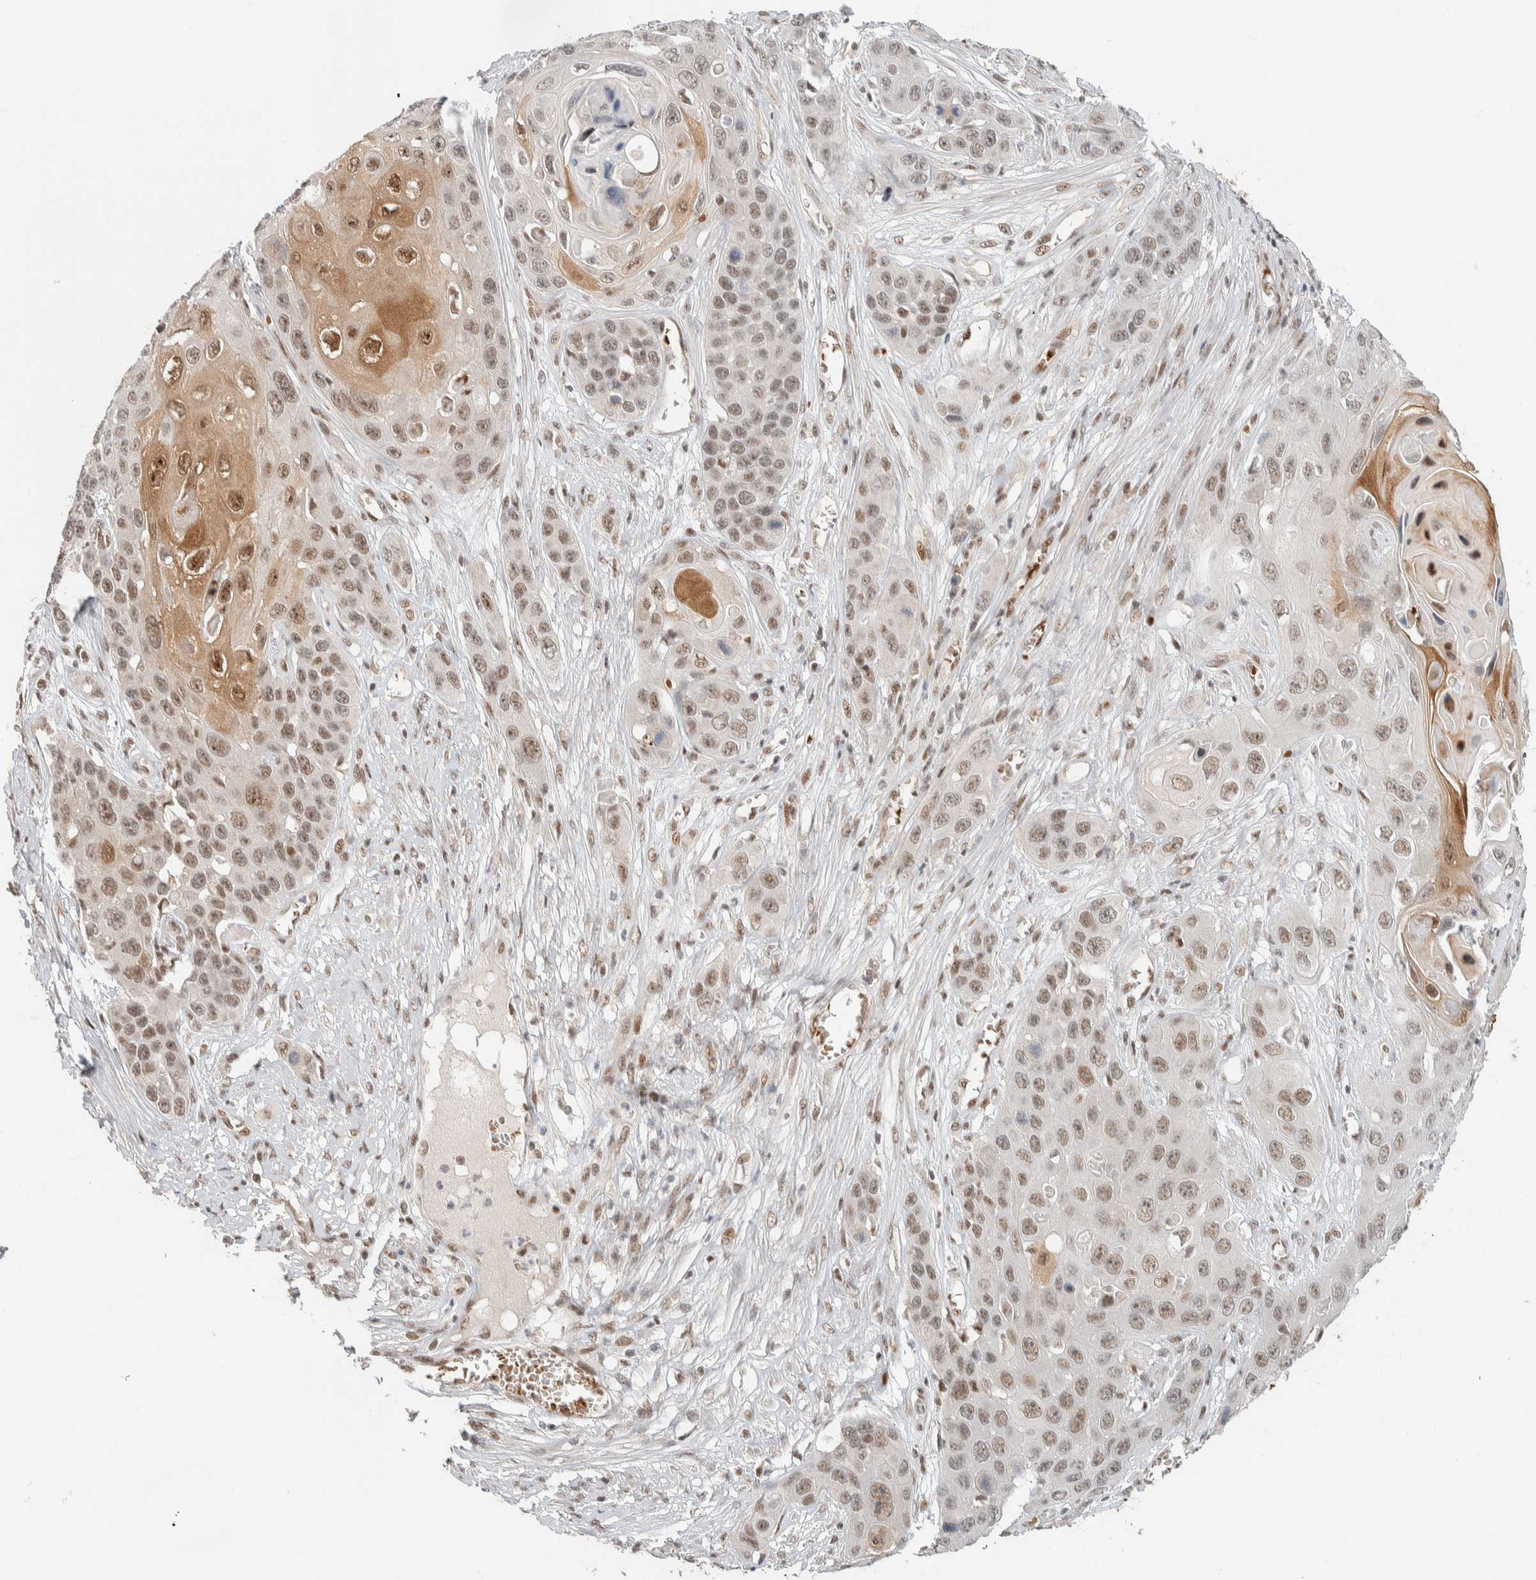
{"staining": {"intensity": "moderate", "quantity": ">75%", "location": "nuclear"}, "tissue": "skin cancer", "cell_type": "Tumor cells", "image_type": "cancer", "snomed": [{"axis": "morphology", "description": "Squamous cell carcinoma, NOS"}, {"axis": "topography", "description": "Skin"}], "caption": "High-power microscopy captured an immunohistochemistry (IHC) photomicrograph of skin squamous cell carcinoma, revealing moderate nuclear staining in approximately >75% of tumor cells.", "gene": "ZBTB2", "patient": {"sex": "male", "age": 55}}